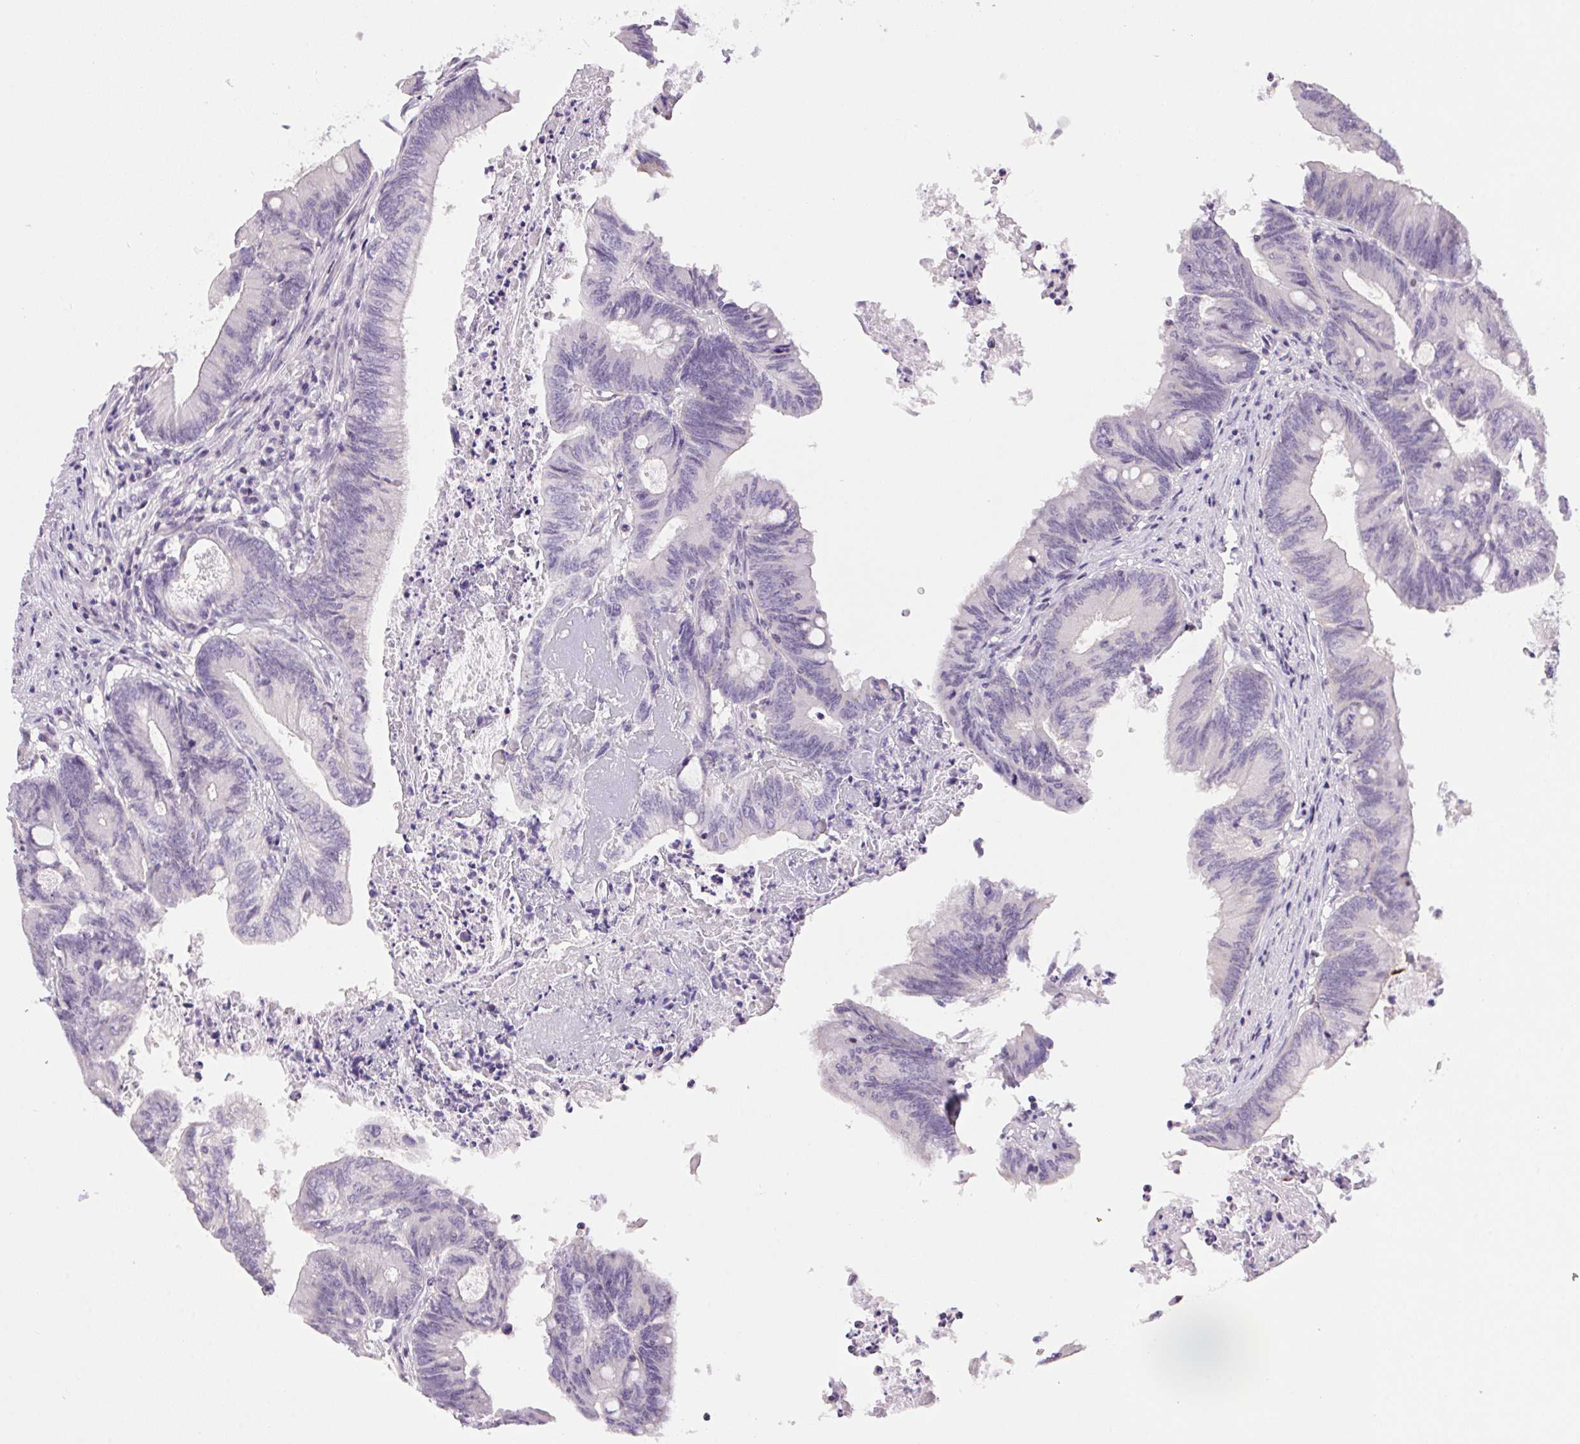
{"staining": {"intensity": "negative", "quantity": "none", "location": "none"}, "tissue": "colorectal cancer", "cell_type": "Tumor cells", "image_type": "cancer", "snomed": [{"axis": "morphology", "description": "Adenocarcinoma, NOS"}, {"axis": "topography", "description": "Colon"}], "caption": "Immunohistochemical staining of human colorectal cancer (adenocarcinoma) demonstrates no significant staining in tumor cells.", "gene": "SMIM13", "patient": {"sex": "female", "age": 70}}